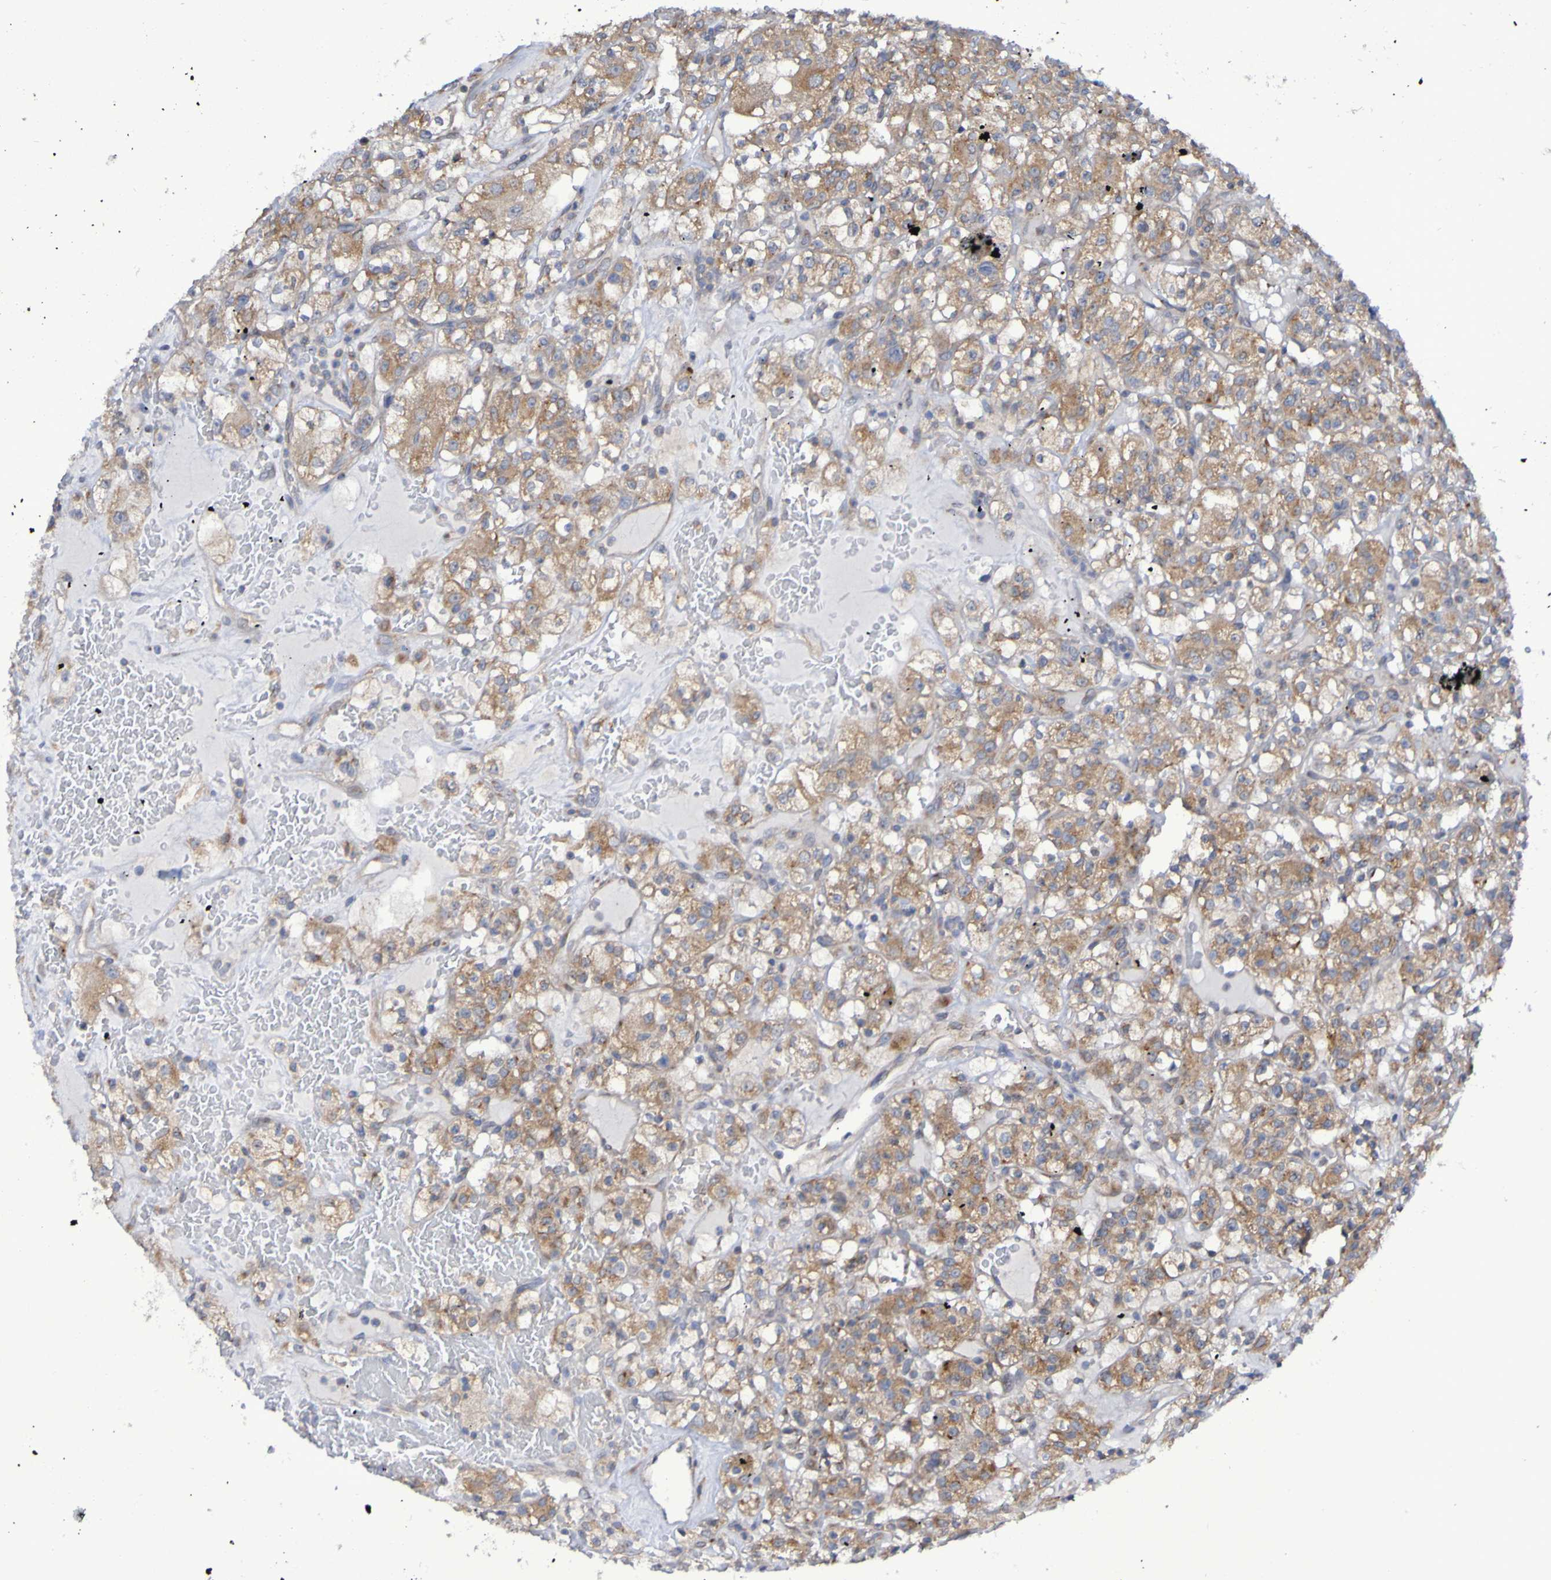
{"staining": {"intensity": "moderate", "quantity": ">75%", "location": "cytoplasmic/membranous"}, "tissue": "renal cancer", "cell_type": "Tumor cells", "image_type": "cancer", "snomed": [{"axis": "morphology", "description": "Normal tissue, NOS"}, {"axis": "morphology", "description": "Adenocarcinoma, NOS"}, {"axis": "topography", "description": "Kidney"}], "caption": "Immunohistochemical staining of adenocarcinoma (renal) demonstrates medium levels of moderate cytoplasmic/membranous expression in about >75% of tumor cells.", "gene": "LMBRD2", "patient": {"sex": "female", "age": 72}}